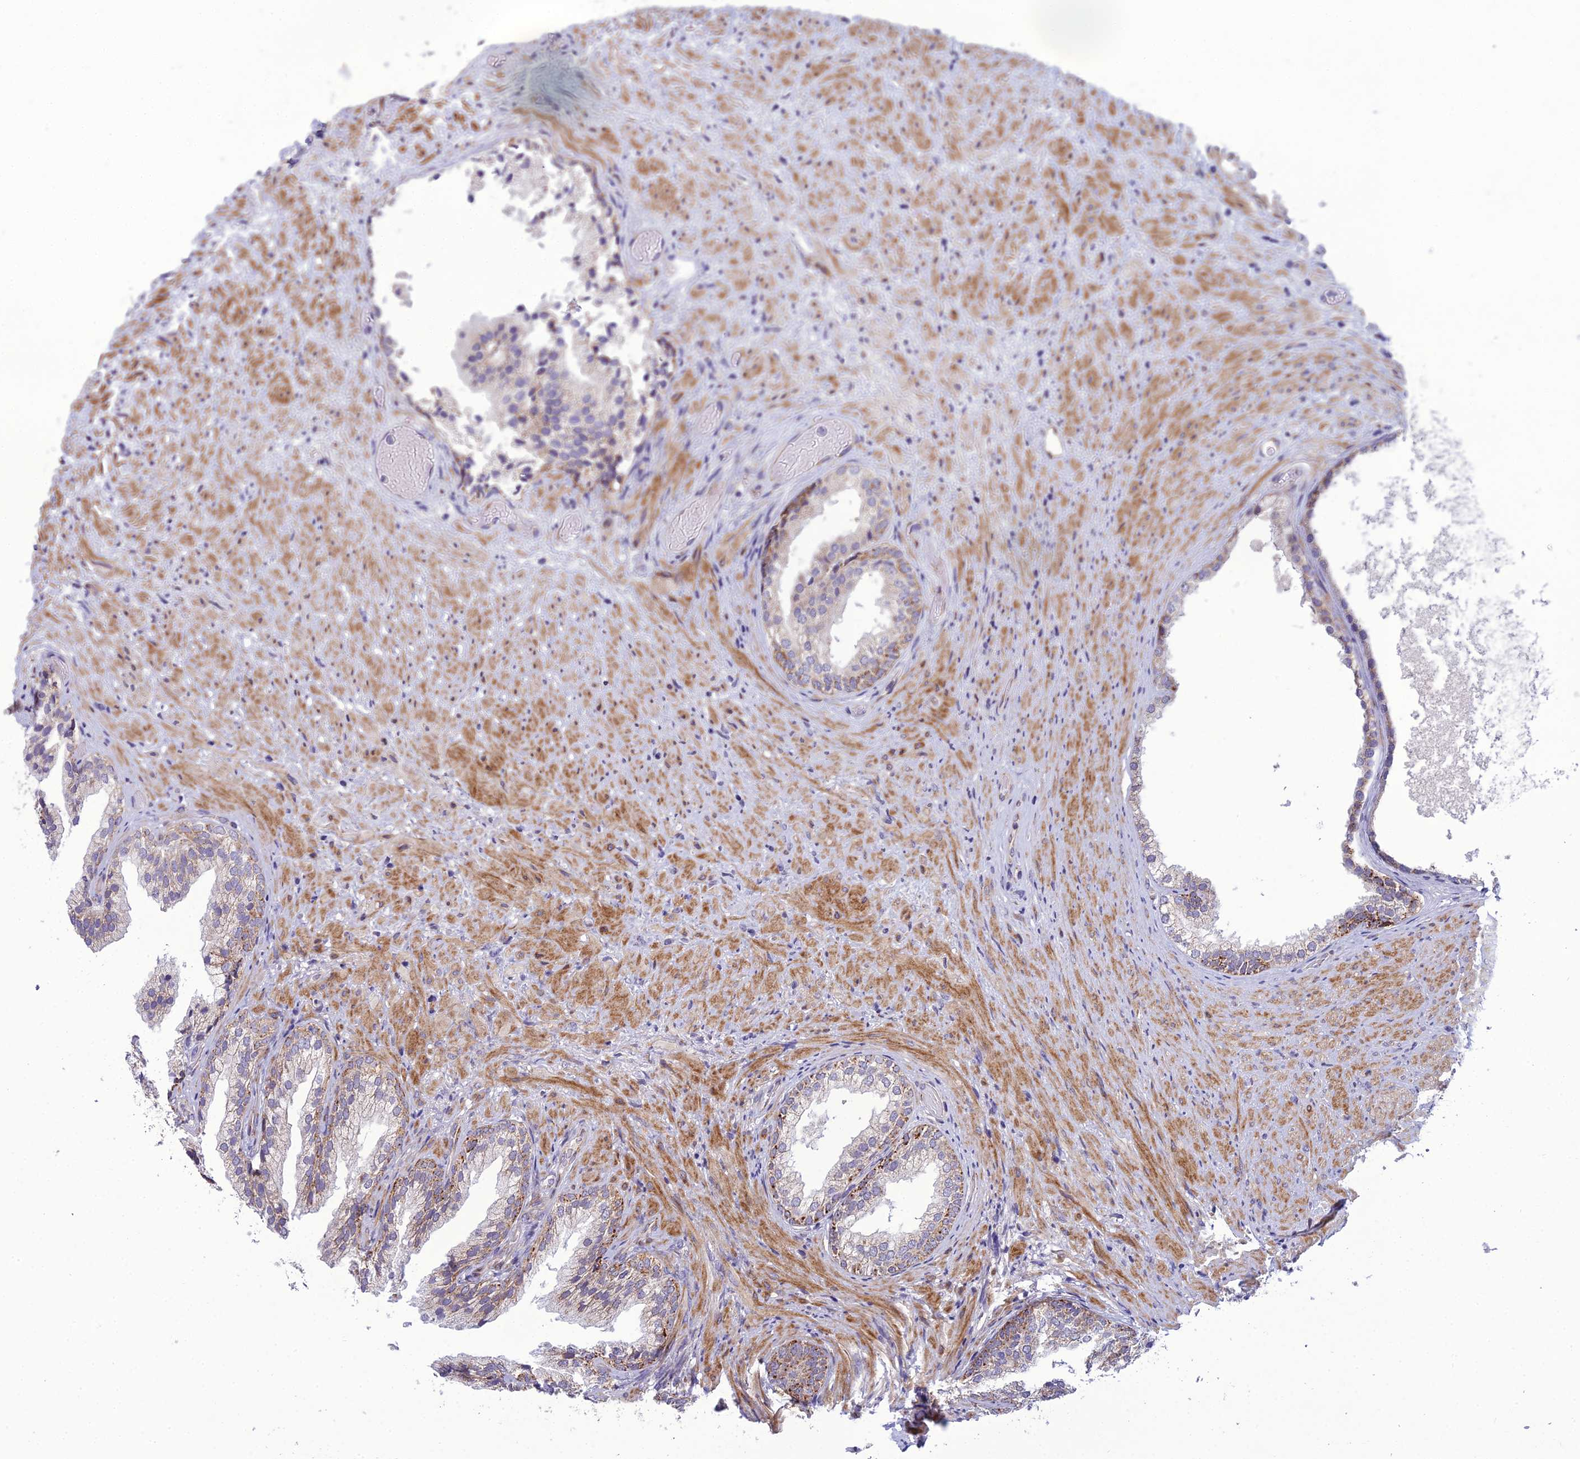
{"staining": {"intensity": "moderate", "quantity": "<25%", "location": "cytoplasmic/membranous"}, "tissue": "prostate", "cell_type": "Glandular cells", "image_type": "normal", "snomed": [{"axis": "morphology", "description": "Normal tissue, NOS"}, {"axis": "topography", "description": "Prostate"}], "caption": "Immunohistochemical staining of benign prostate displays <25% levels of moderate cytoplasmic/membranous protein positivity in about <25% of glandular cells. (brown staining indicates protein expression, while blue staining denotes nuclei).", "gene": "NODAL", "patient": {"sex": "male", "age": 76}}